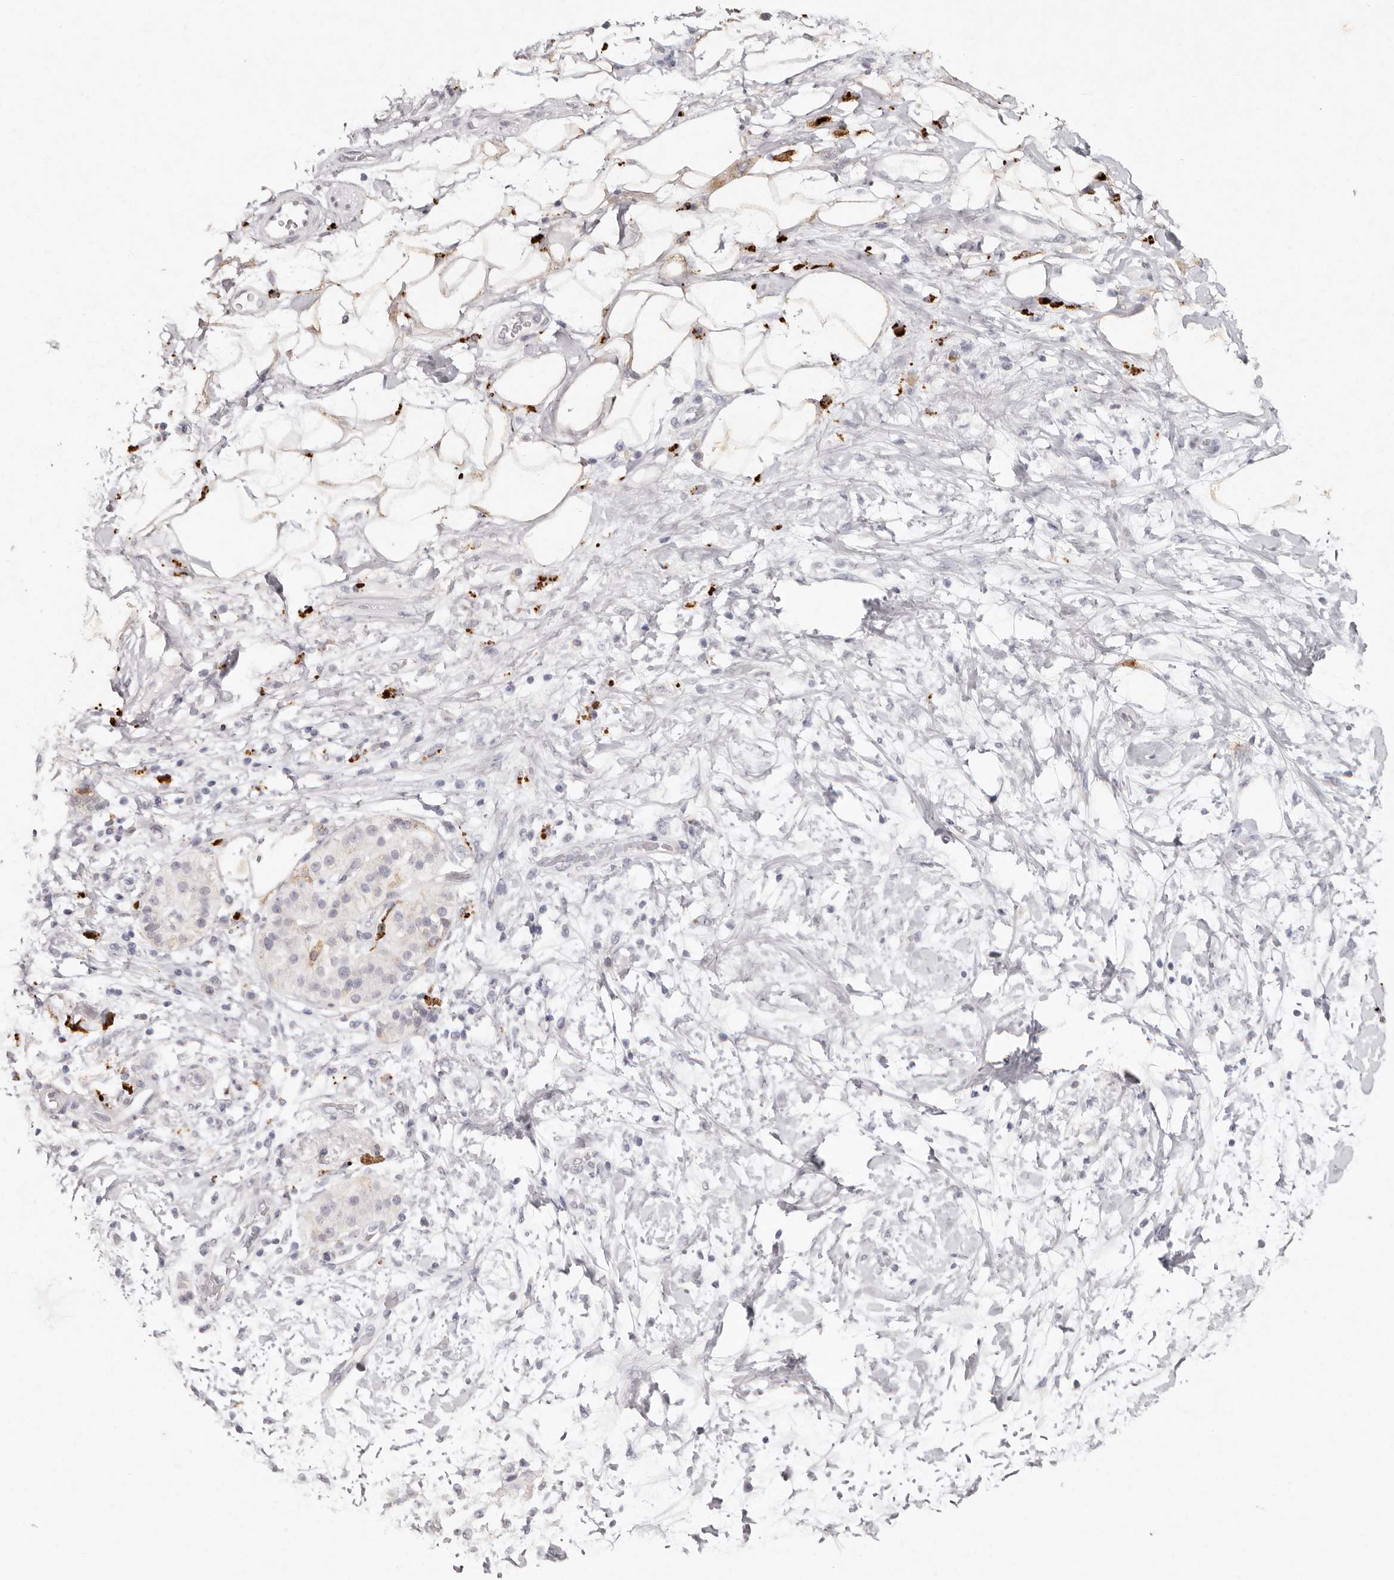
{"staining": {"intensity": "negative", "quantity": "none", "location": "none"}, "tissue": "adipose tissue", "cell_type": "Adipocytes", "image_type": "normal", "snomed": [{"axis": "morphology", "description": "Normal tissue, NOS"}, {"axis": "morphology", "description": "Adenocarcinoma, NOS"}, {"axis": "topography", "description": "Duodenum"}, {"axis": "topography", "description": "Peripheral nerve tissue"}], "caption": "DAB (3,3'-diaminobenzidine) immunohistochemical staining of normal adipose tissue shows no significant expression in adipocytes. (DAB immunohistochemistry (IHC), high magnification).", "gene": "FAM185A", "patient": {"sex": "female", "age": 60}}